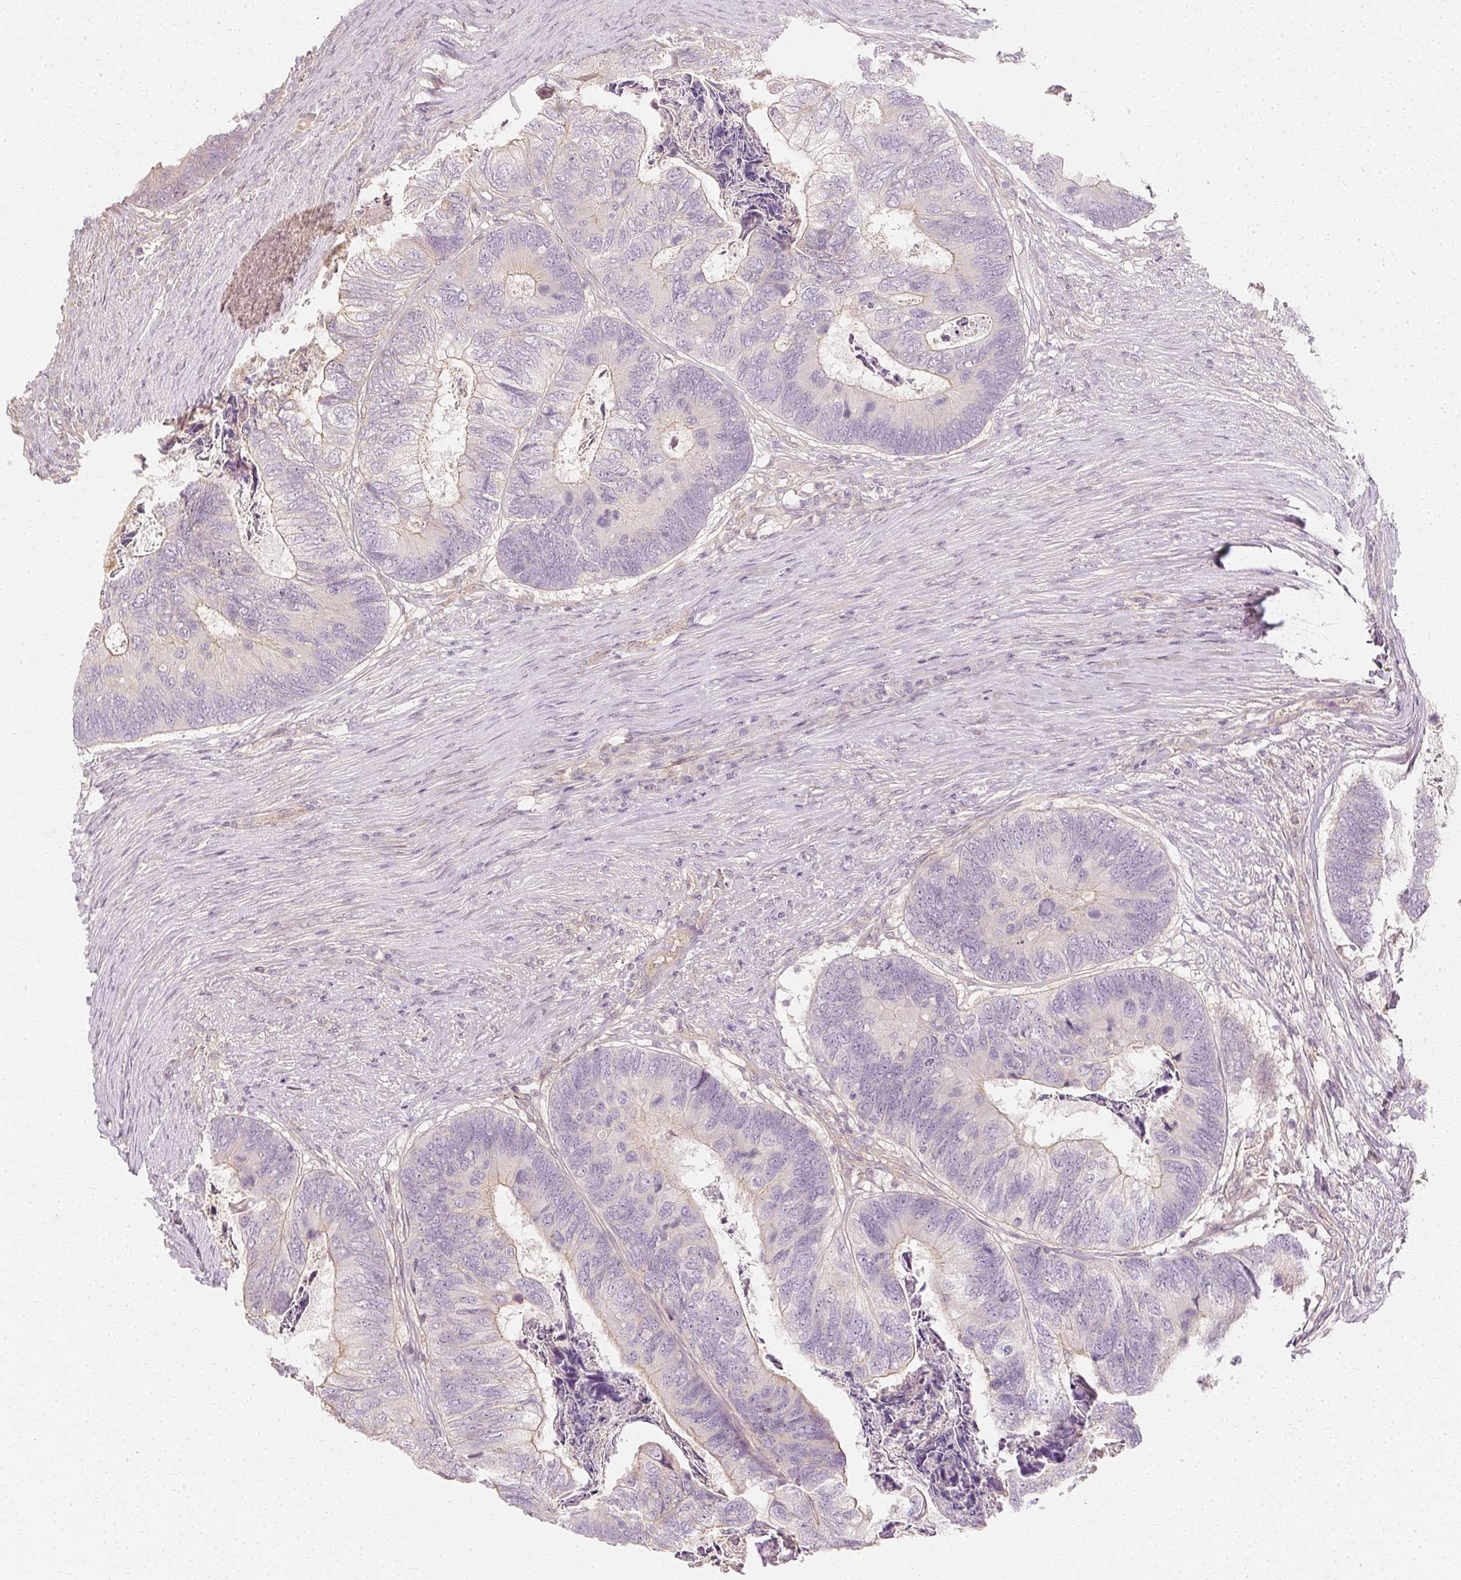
{"staining": {"intensity": "negative", "quantity": "none", "location": "none"}, "tissue": "colorectal cancer", "cell_type": "Tumor cells", "image_type": "cancer", "snomed": [{"axis": "morphology", "description": "Adenocarcinoma, NOS"}, {"axis": "topography", "description": "Colon"}], "caption": "This photomicrograph is of colorectal adenocarcinoma stained with immunohistochemistry (IHC) to label a protein in brown with the nuclei are counter-stained blue. There is no positivity in tumor cells. The staining is performed using DAB brown chromogen with nuclei counter-stained in using hematoxylin.", "gene": "GNAQ", "patient": {"sex": "female", "age": 67}}